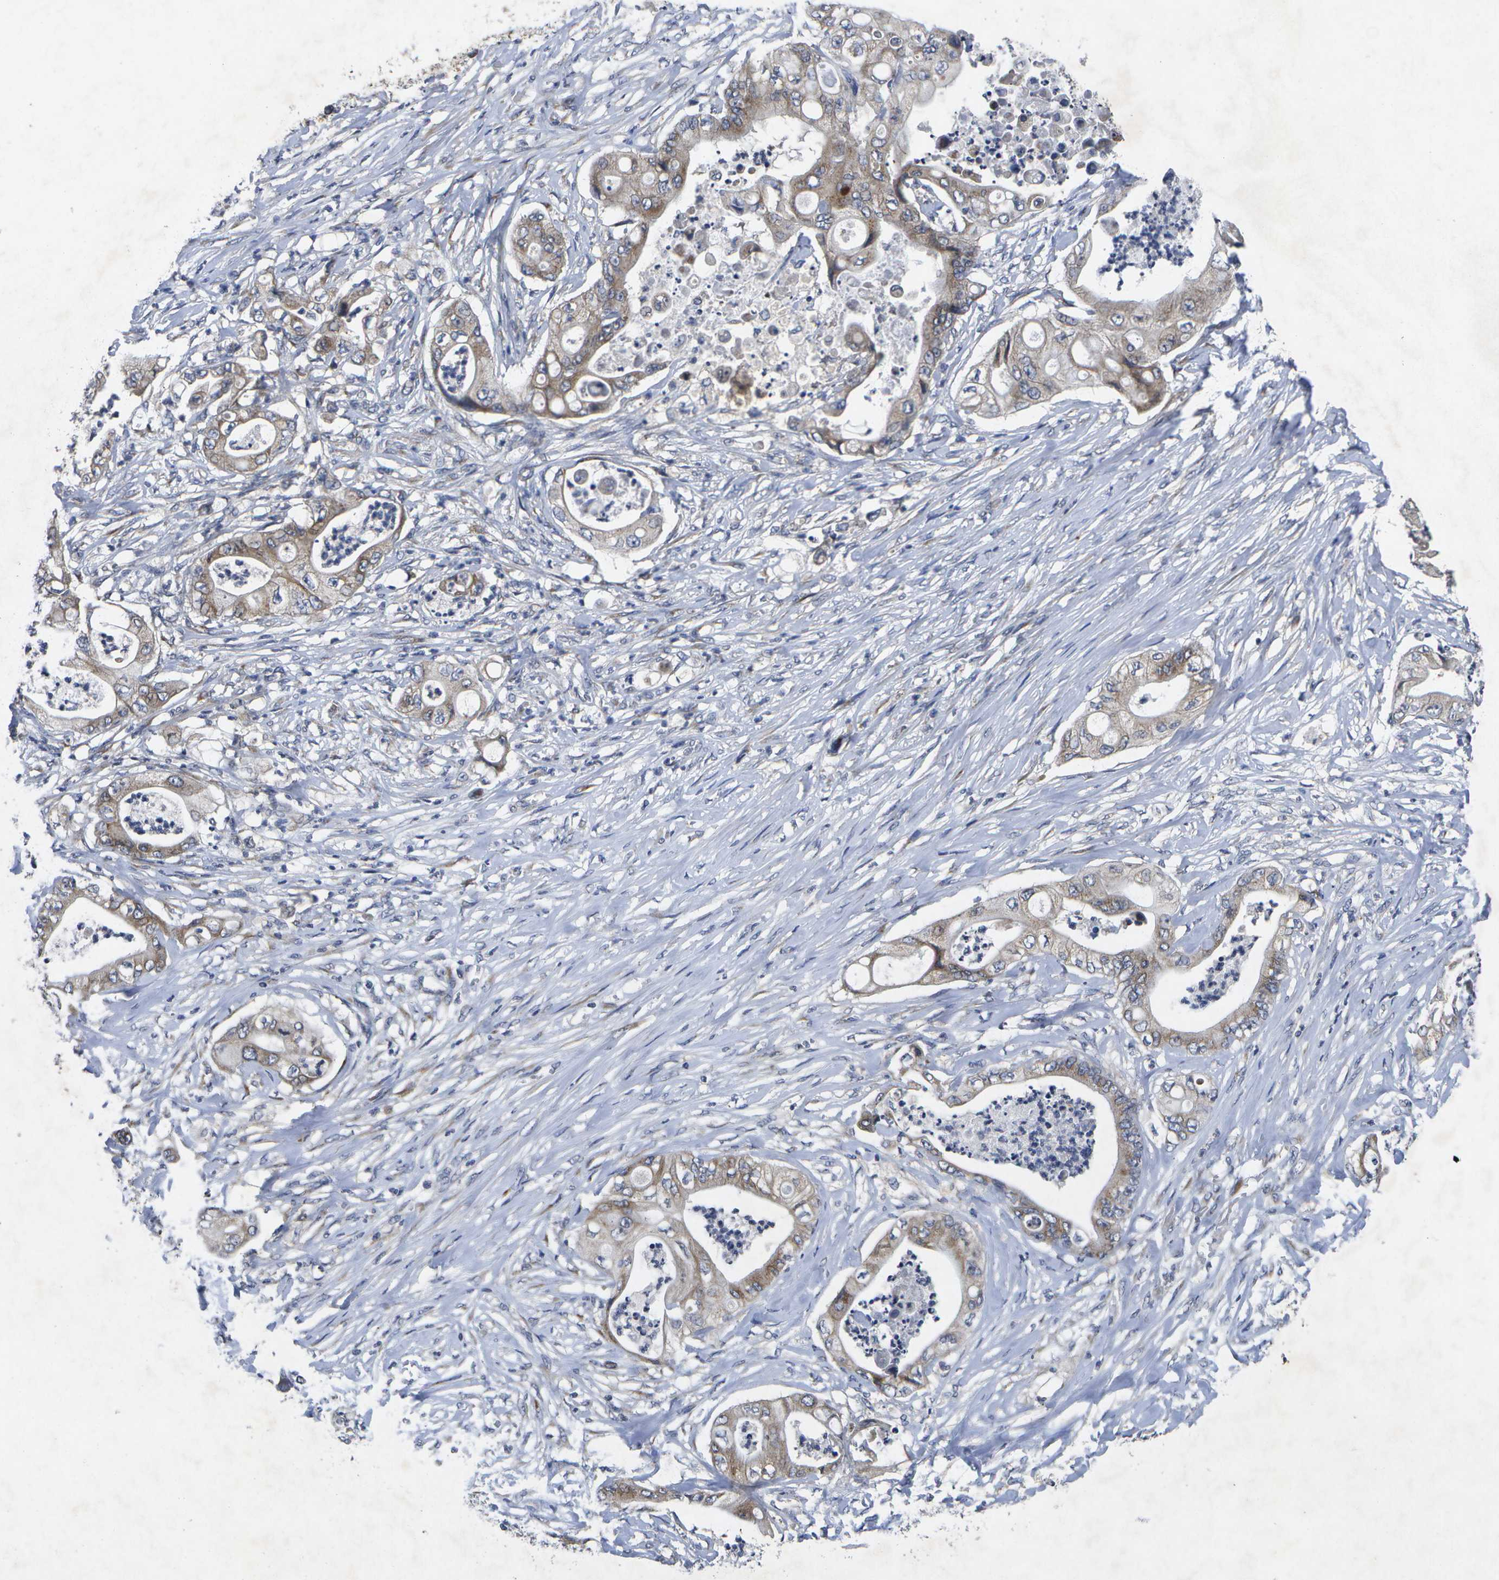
{"staining": {"intensity": "weak", "quantity": "<25%", "location": "cytoplasmic/membranous"}, "tissue": "stomach cancer", "cell_type": "Tumor cells", "image_type": "cancer", "snomed": [{"axis": "morphology", "description": "Adenocarcinoma, NOS"}, {"axis": "topography", "description": "Stomach"}], "caption": "An IHC image of stomach cancer is shown. There is no staining in tumor cells of stomach cancer.", "gene": "KDELR1", "patient": {"sex": "female", "age": 73}}